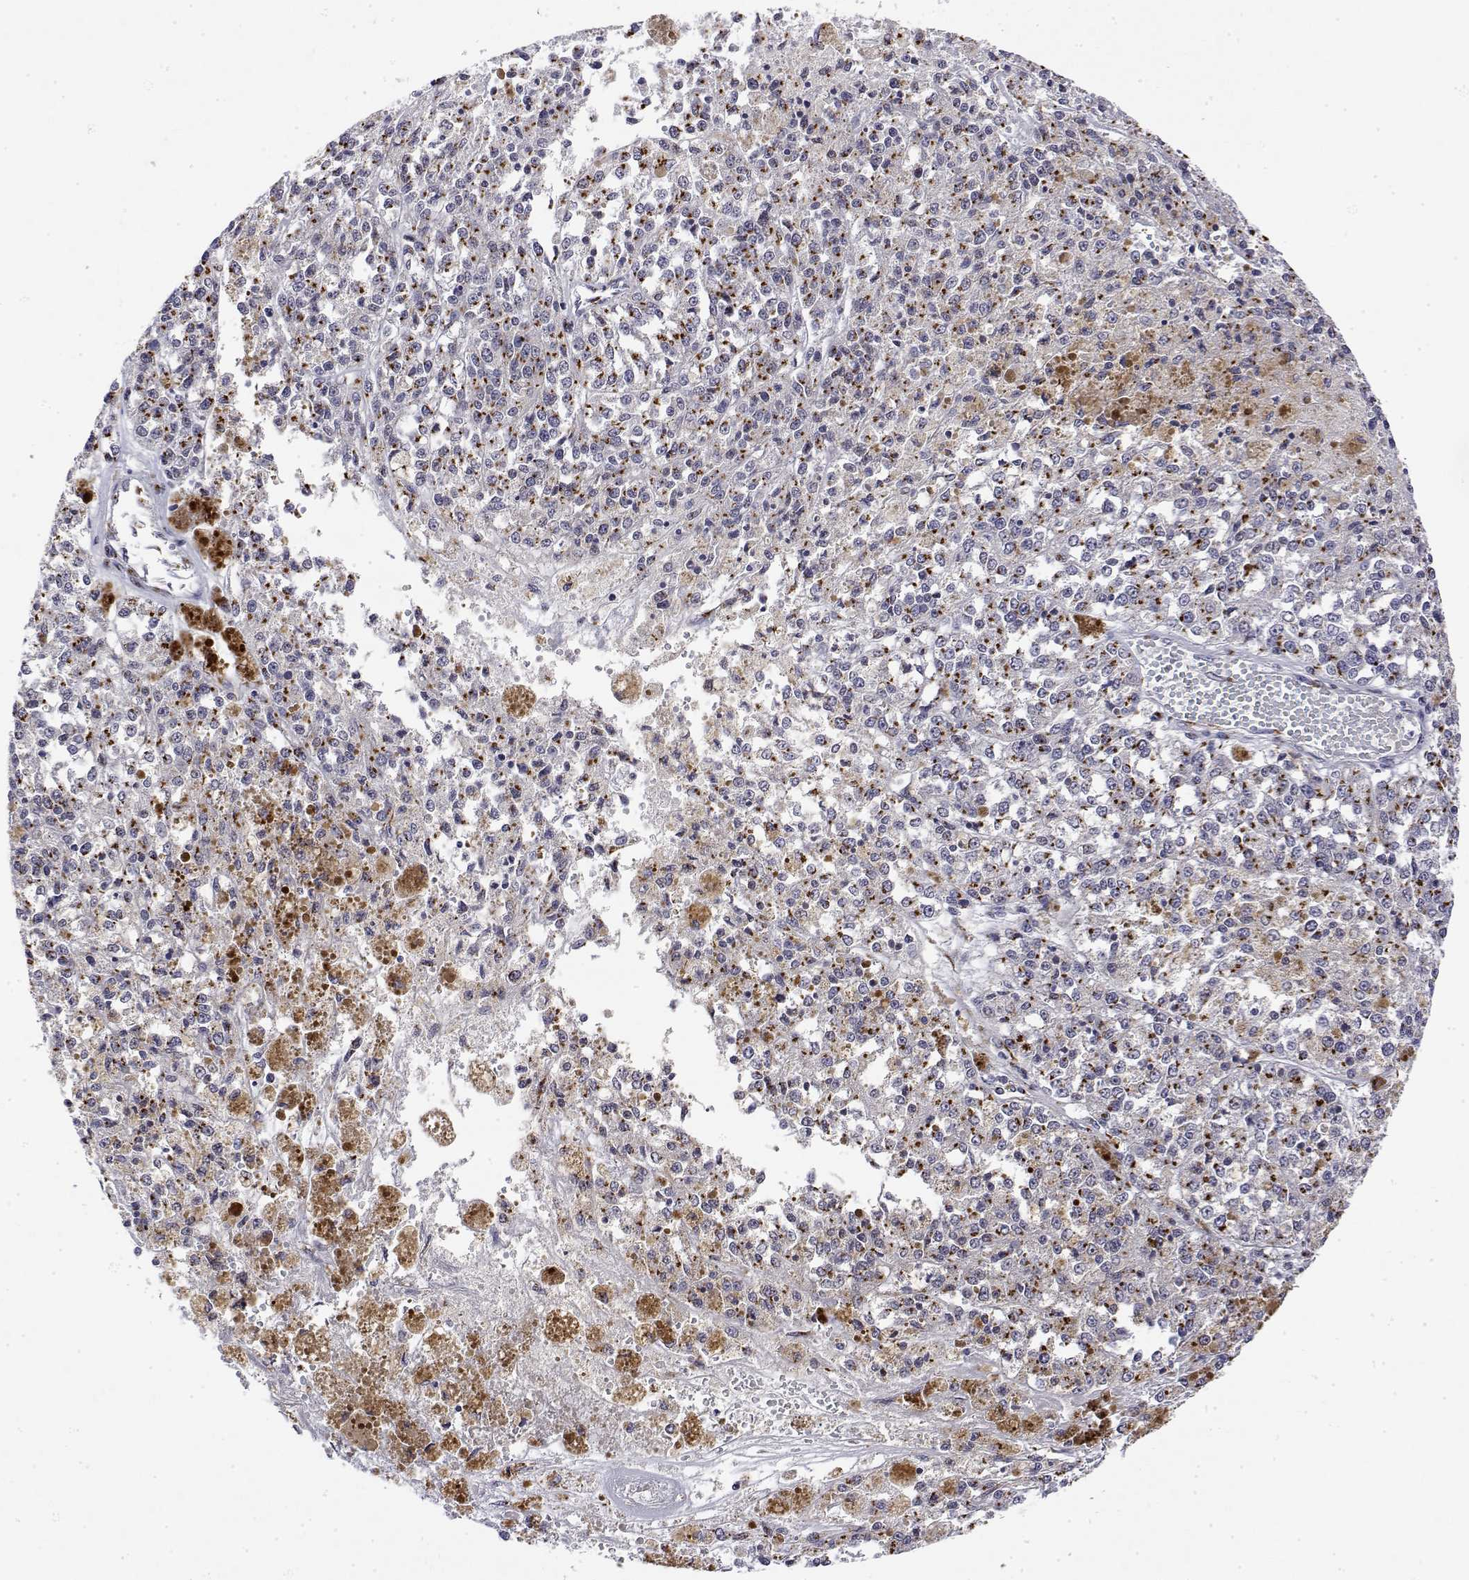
{"staining": {"intensity": "strong", "quantity": "25%-75%", "location": "cytoplasmic/membranous"}, "tissue": "melanoma", "cell_type": "Tumor cells", "image_type": "cancer", "snomed": [{"axis": "morphology", "description": "Malignant melanoma, Metastatic site"}, {"axis": "topography", "description": "Lymph node"}], "caption": "A micrograph showing strong cytoplasmic/membranous expression in approximately 25%-75% of tumor cells in melanoma, as visualized by brown immunohistochemical staining.", "gene": "YIPF3", "patient": {"sex": "female", "age": 64}}